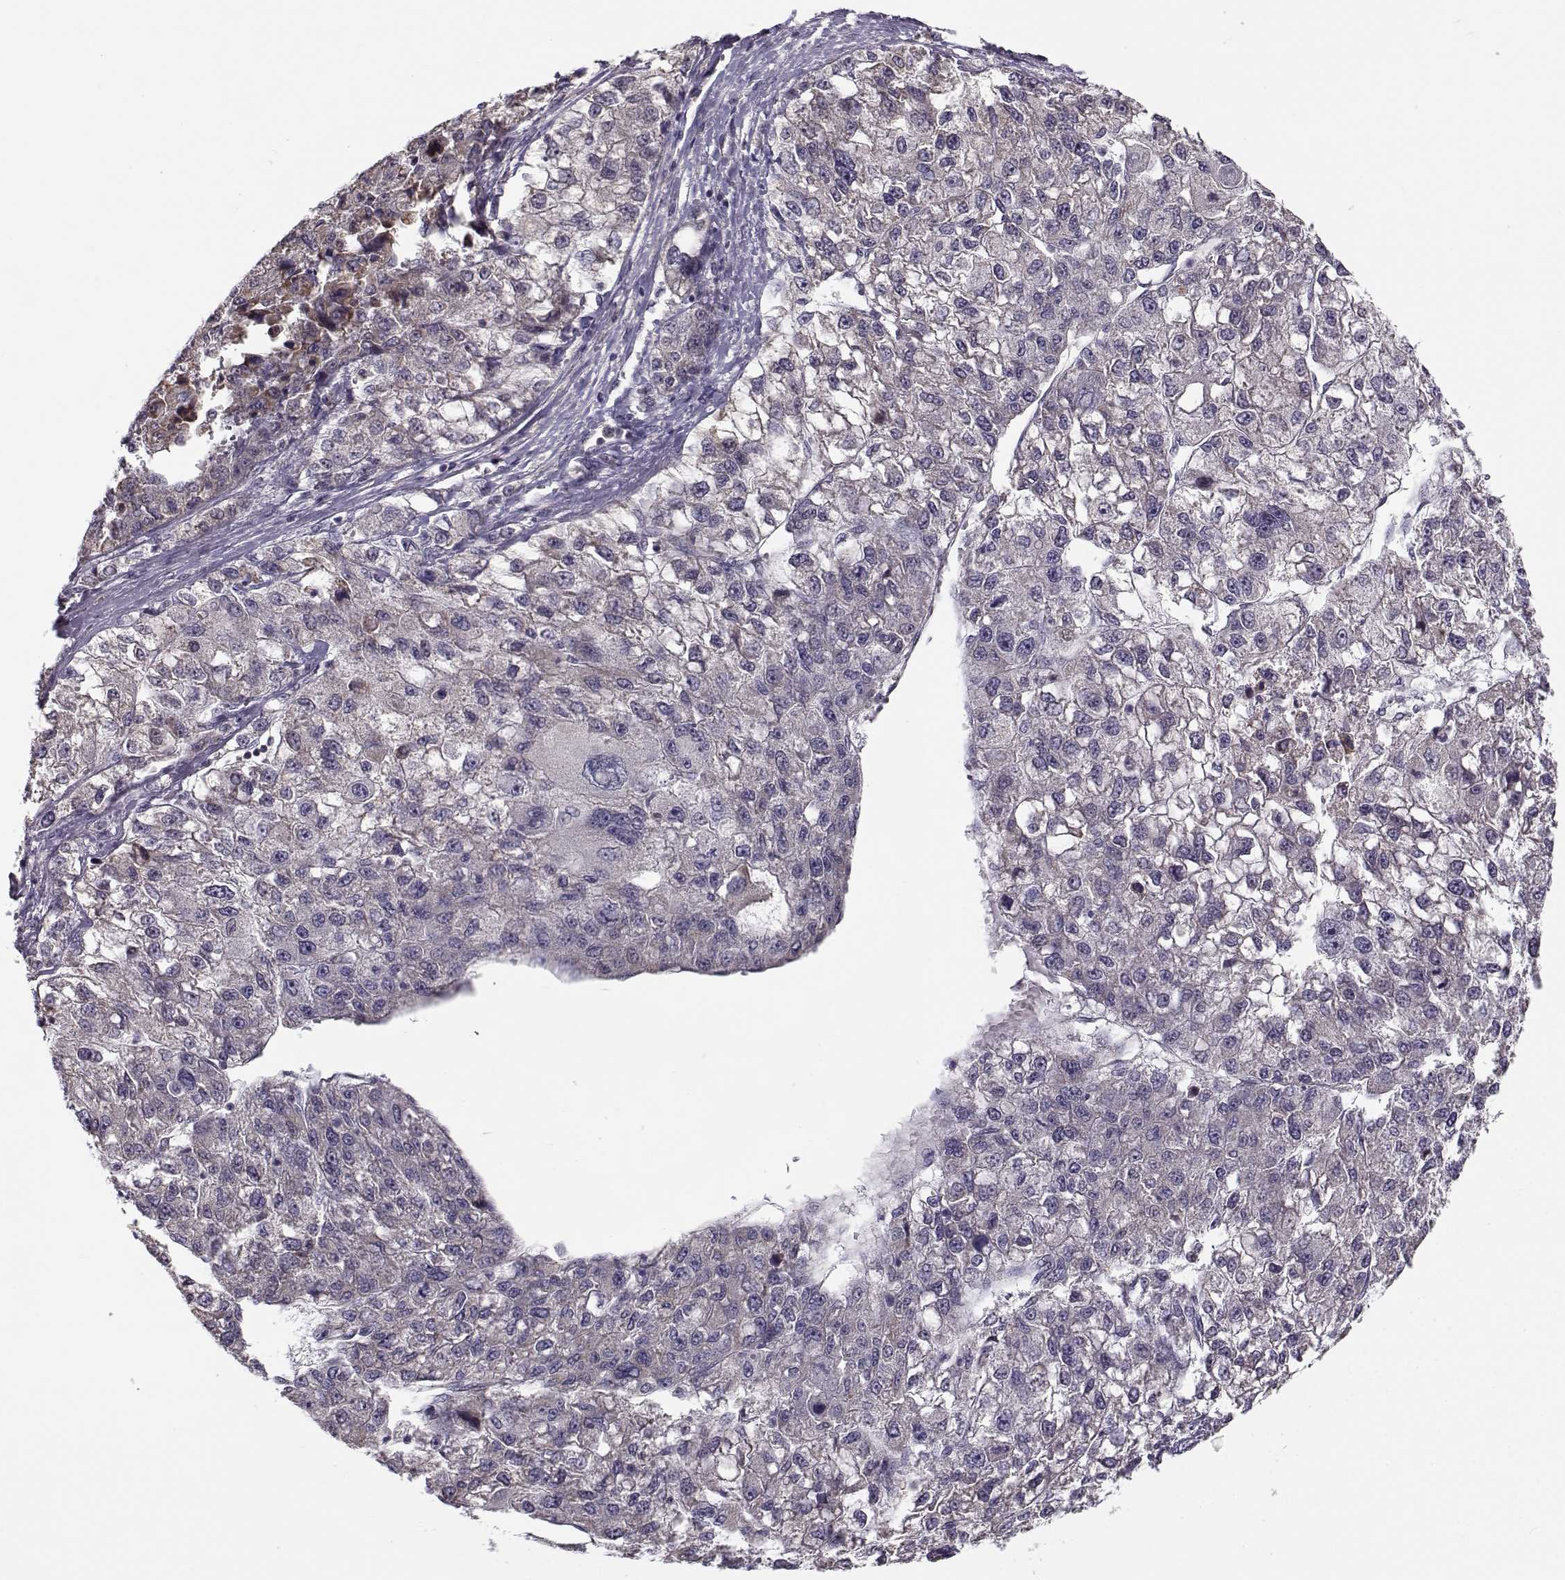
{"staining": {"intensity": "negative", "quantity": "none", "location": "none"}, "tissue": "liver cancer", "cell_type": "Tumor cells", "image_type": "cancer", "snomed": [{"axis": "morphology", "description": "Carcinoma, Hepatocellular, NOS"}, {"axis": "topography", "description": "Liver"}], "caption": "Immunohistochemical staining of human hepatocellular carcinoma (liver) shows no significant staining in tumor cells.", "gene": "ENTPD8", "patient": {"sex": "male", "age": 56}}